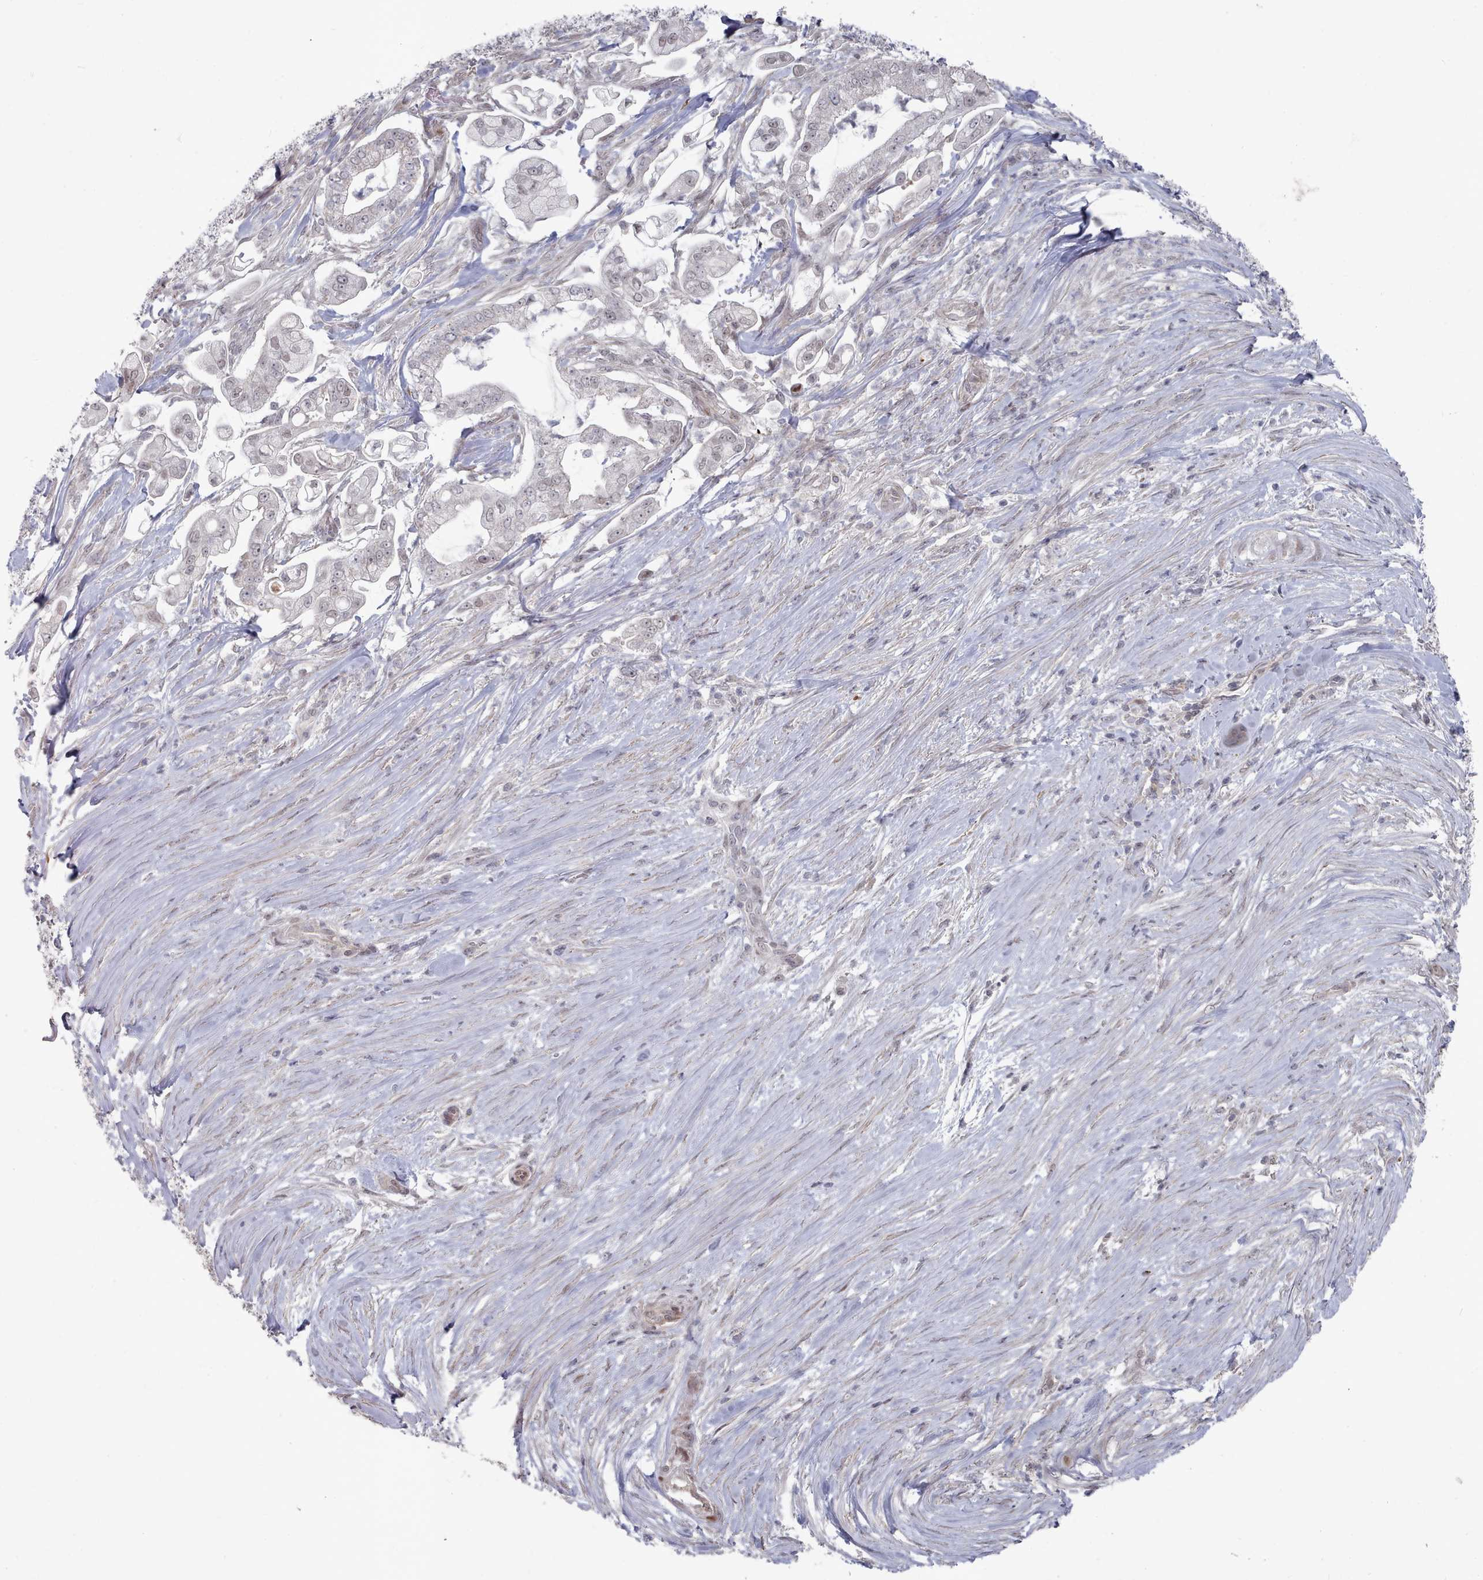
{"staining": {"intensity": "weak", "quantity": "<25%", "location": "nuclear"}, "tissue": "pancreatic cancer", "cell_type": "Tumor cells", "image_type": "cancer", "snomed": [{"axis": "morphology", "description": "Adenocarcinoma, NOS"}, {"axis": "topography", "description": "Pancreas"}], "caption": "Pancreatic cancer stained for a protein using IHC exhibits no expression tumor cells.", "gene": "CPSF4", "patient": {"sex": "female", "age": 69}}